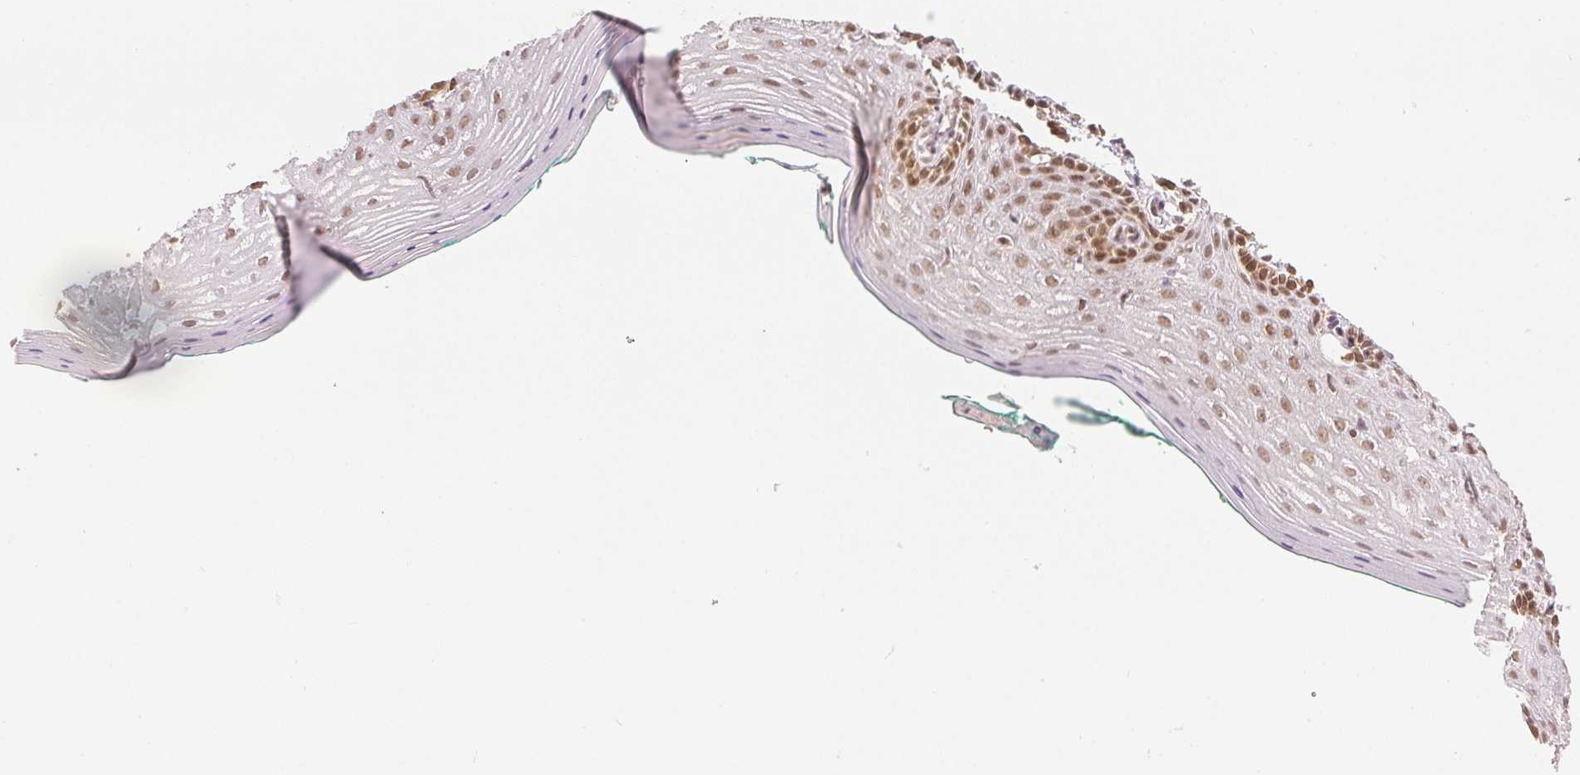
{"staining": {"intensity": "moderate", "quantity": ">75%", "location": "nuclear"}, "tissue": "vagina", "cell_type": "Squamous epithelial cells", "image_type": "normal", "snomed": [{"axis": "morphology", "description": "Normal tissue, NOS"}, {"axis": "topography", "description": "Vagina"}], "caption": "Vagina was stained to show a protein in brown. There is medium levels of moderate nuclear positivity in about >75% of squamous epithelial cells. (IHC, brightfield microscopy, high magnification).", "gene": "DEK", "patient": {"sex": "female", "age": 42}}